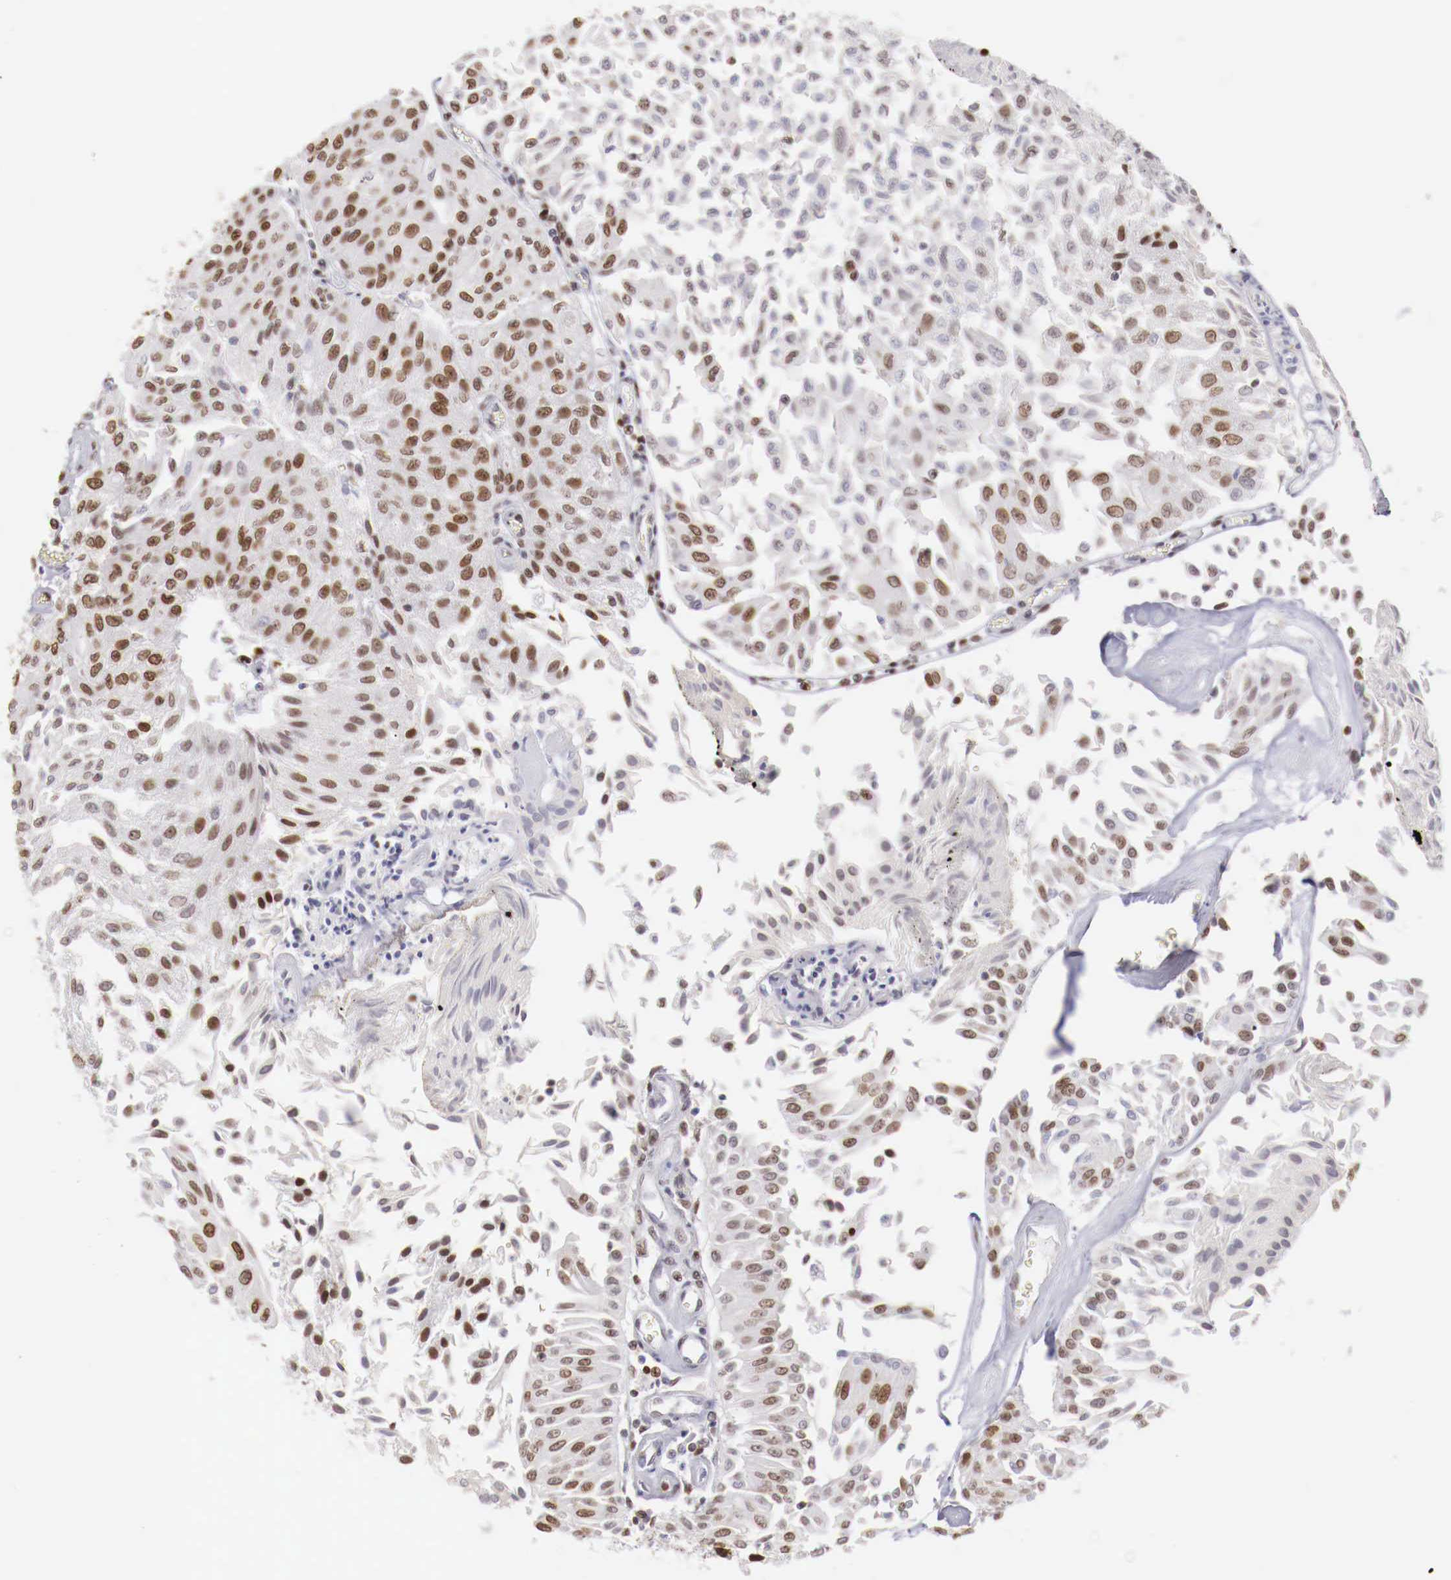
{"staining": {"intensity": "moderate", "quantity": ">75%", "location": "nuclear"}, "tissue": "urothelial cancer", "cell_type": "Tumor cells", "image_type": "cancer", "snomed": [{"axis": "morphology", "description": "Urothelial carcinoma, Low grade"}, {"axis": "topography", "description": "Urinary bladder"}], "caption": "The histopathology image shows staining of urothelial carcinoma (low-grade), revealing moderate nuclear protein expression (brown color) within tumor cells.", "gene": "MAX", "patient": {"sex": "male", "age": 86}}